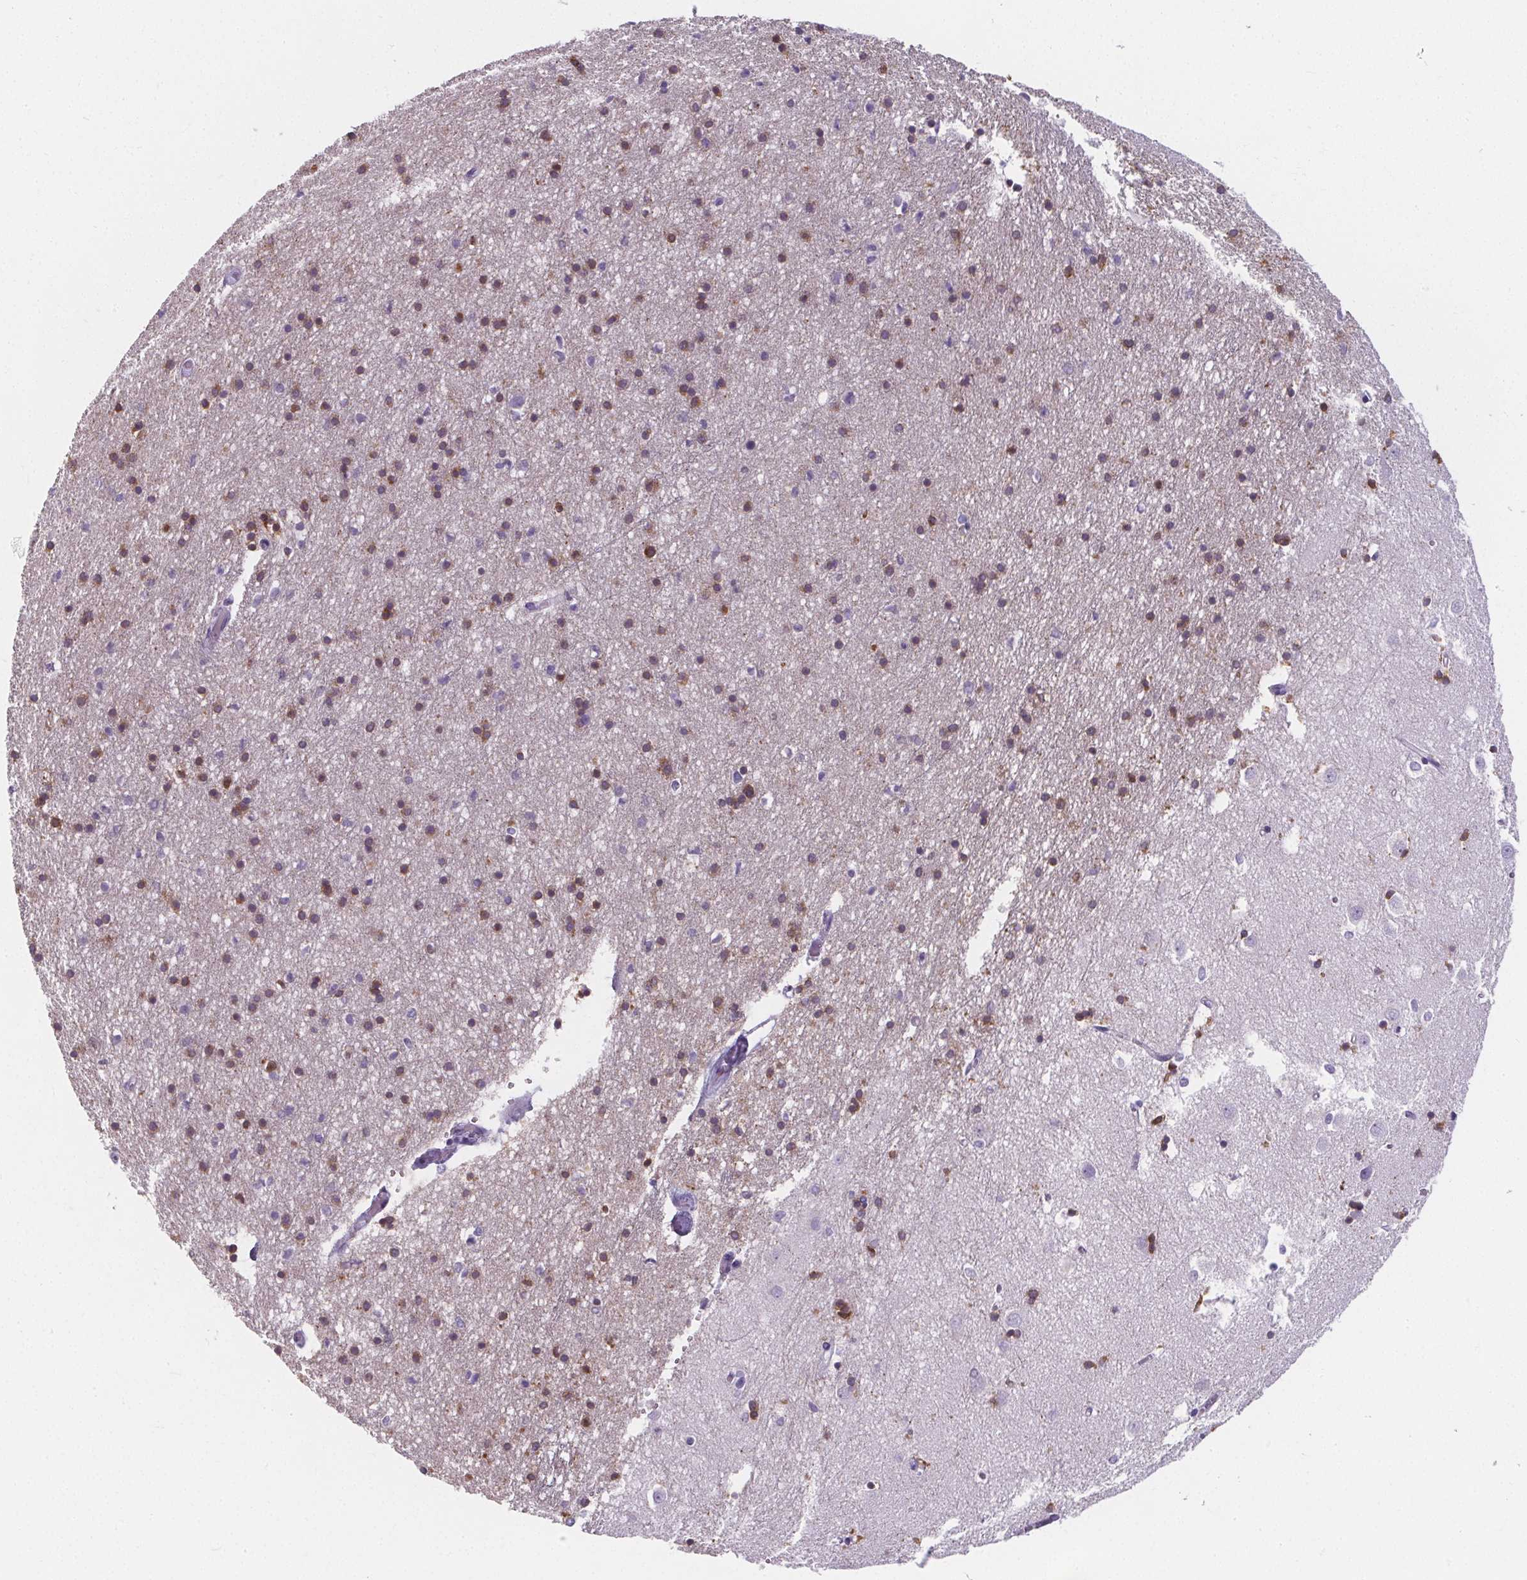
{"staining": {"intensity": "moderate", "quantity": ">75%", "location": "cytoplasmic/membranous"}, "tissue": "caudate", "cell_type": "Glial cells", "image_type": "normal", "snomed": [{"axis": "morphology", "description": "Normal tissue, NOS"}, {"axis": "topography", "description": "Lateral ventricle wall"}], "caption": "About >75% of glial cells in normal human caudate reveal moderate cytoplasmic/membranous protein staining as visualized by brown immunohistochemical staining.", "gene": "ADRB1", "patient": {"sex": "male", "age": 54}}